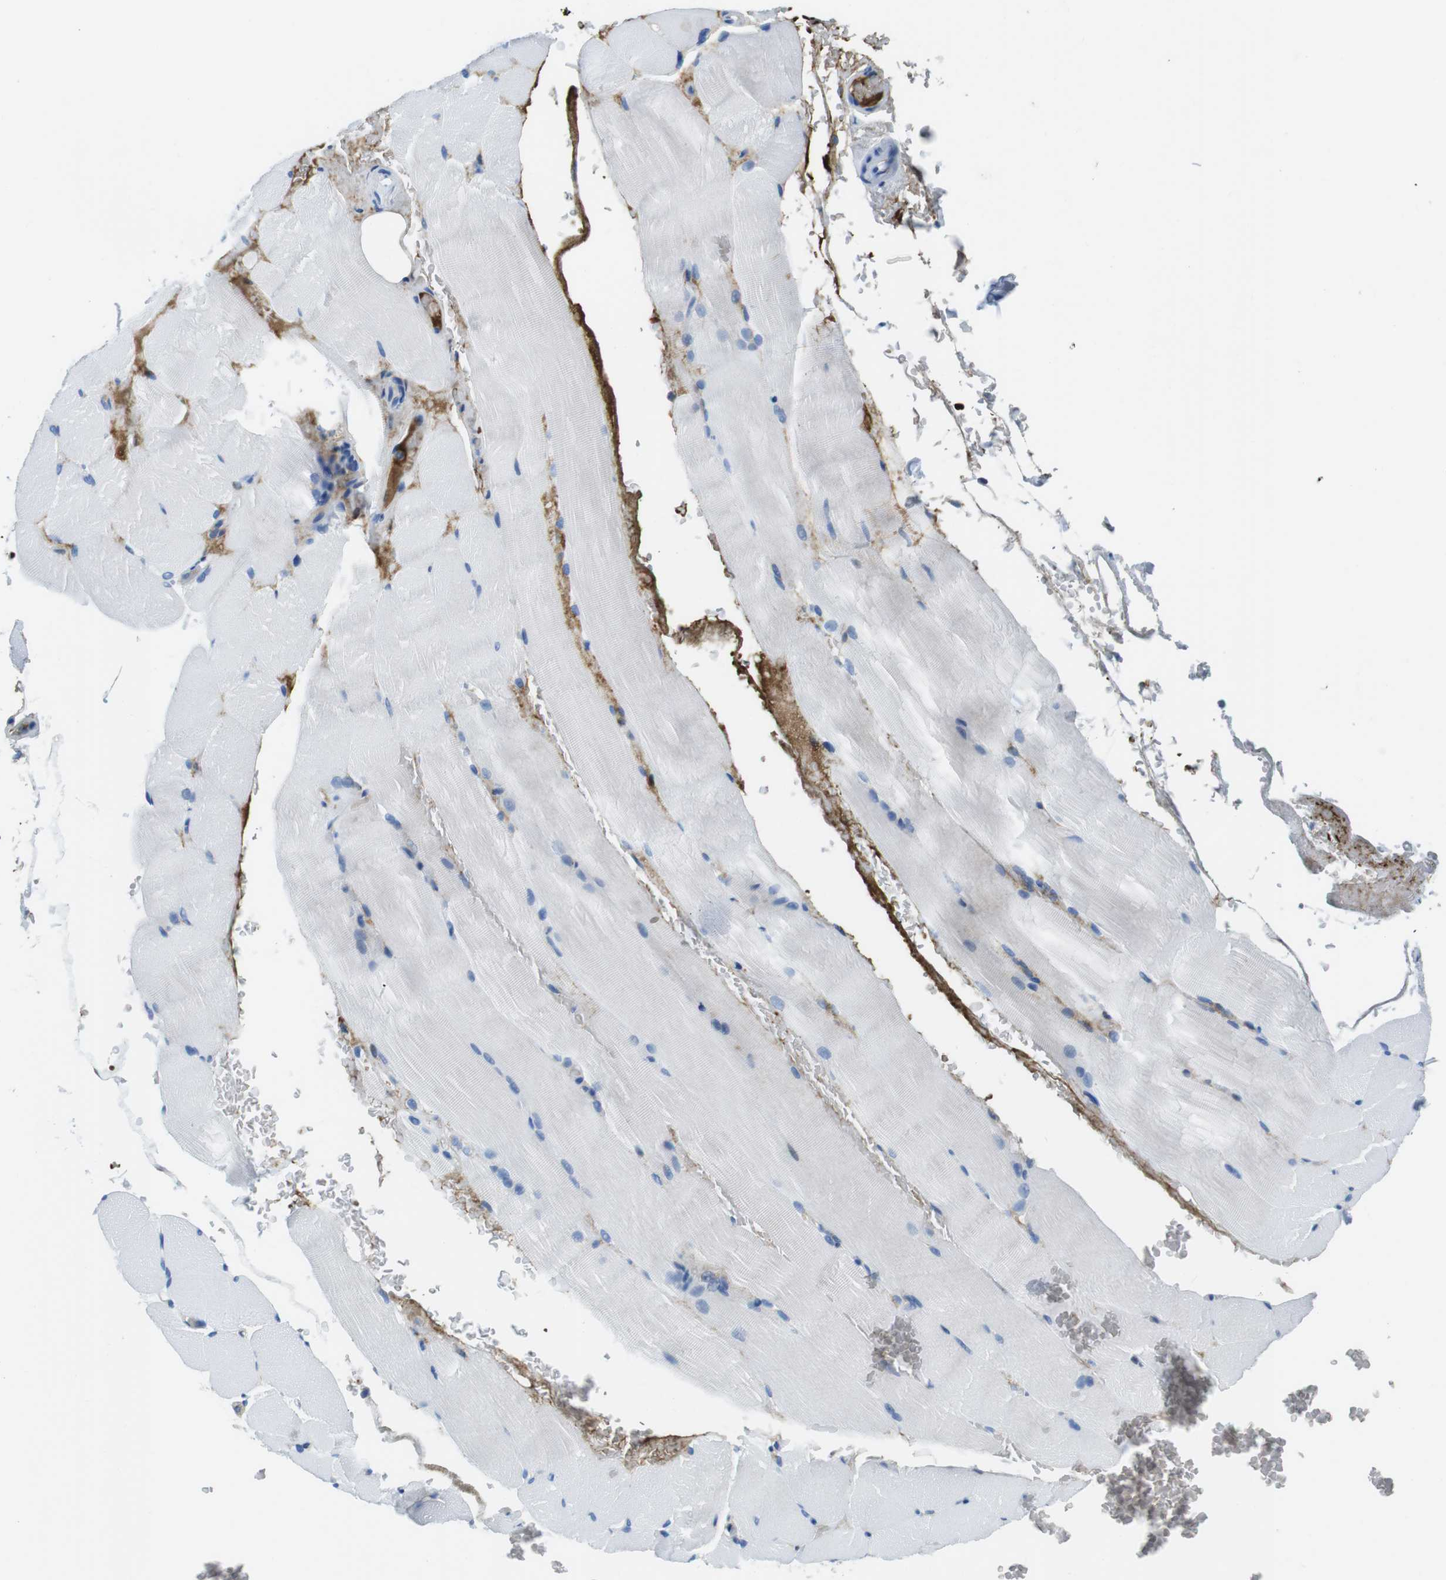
{"staining": {"intensity": "negative", "quantity": "none", "location": "none"}, "tissue": "skeletal muscle", "cell_type": "Myocytes", "image_type": "normal", "snomed": [{"axis": "morphology", "description": "Normal tissue, NOS"}, {"axis": "topography", "description": "Skeletal muscle"}, {"axis": "topography", "description": "Parathyroid gland"}], "caption": "Protein analysis of benign skeletal muscle displays no significant positivity in myocytes.", "gene": "TFAP2C", "patient": {"sex": "female", "age": 37}}